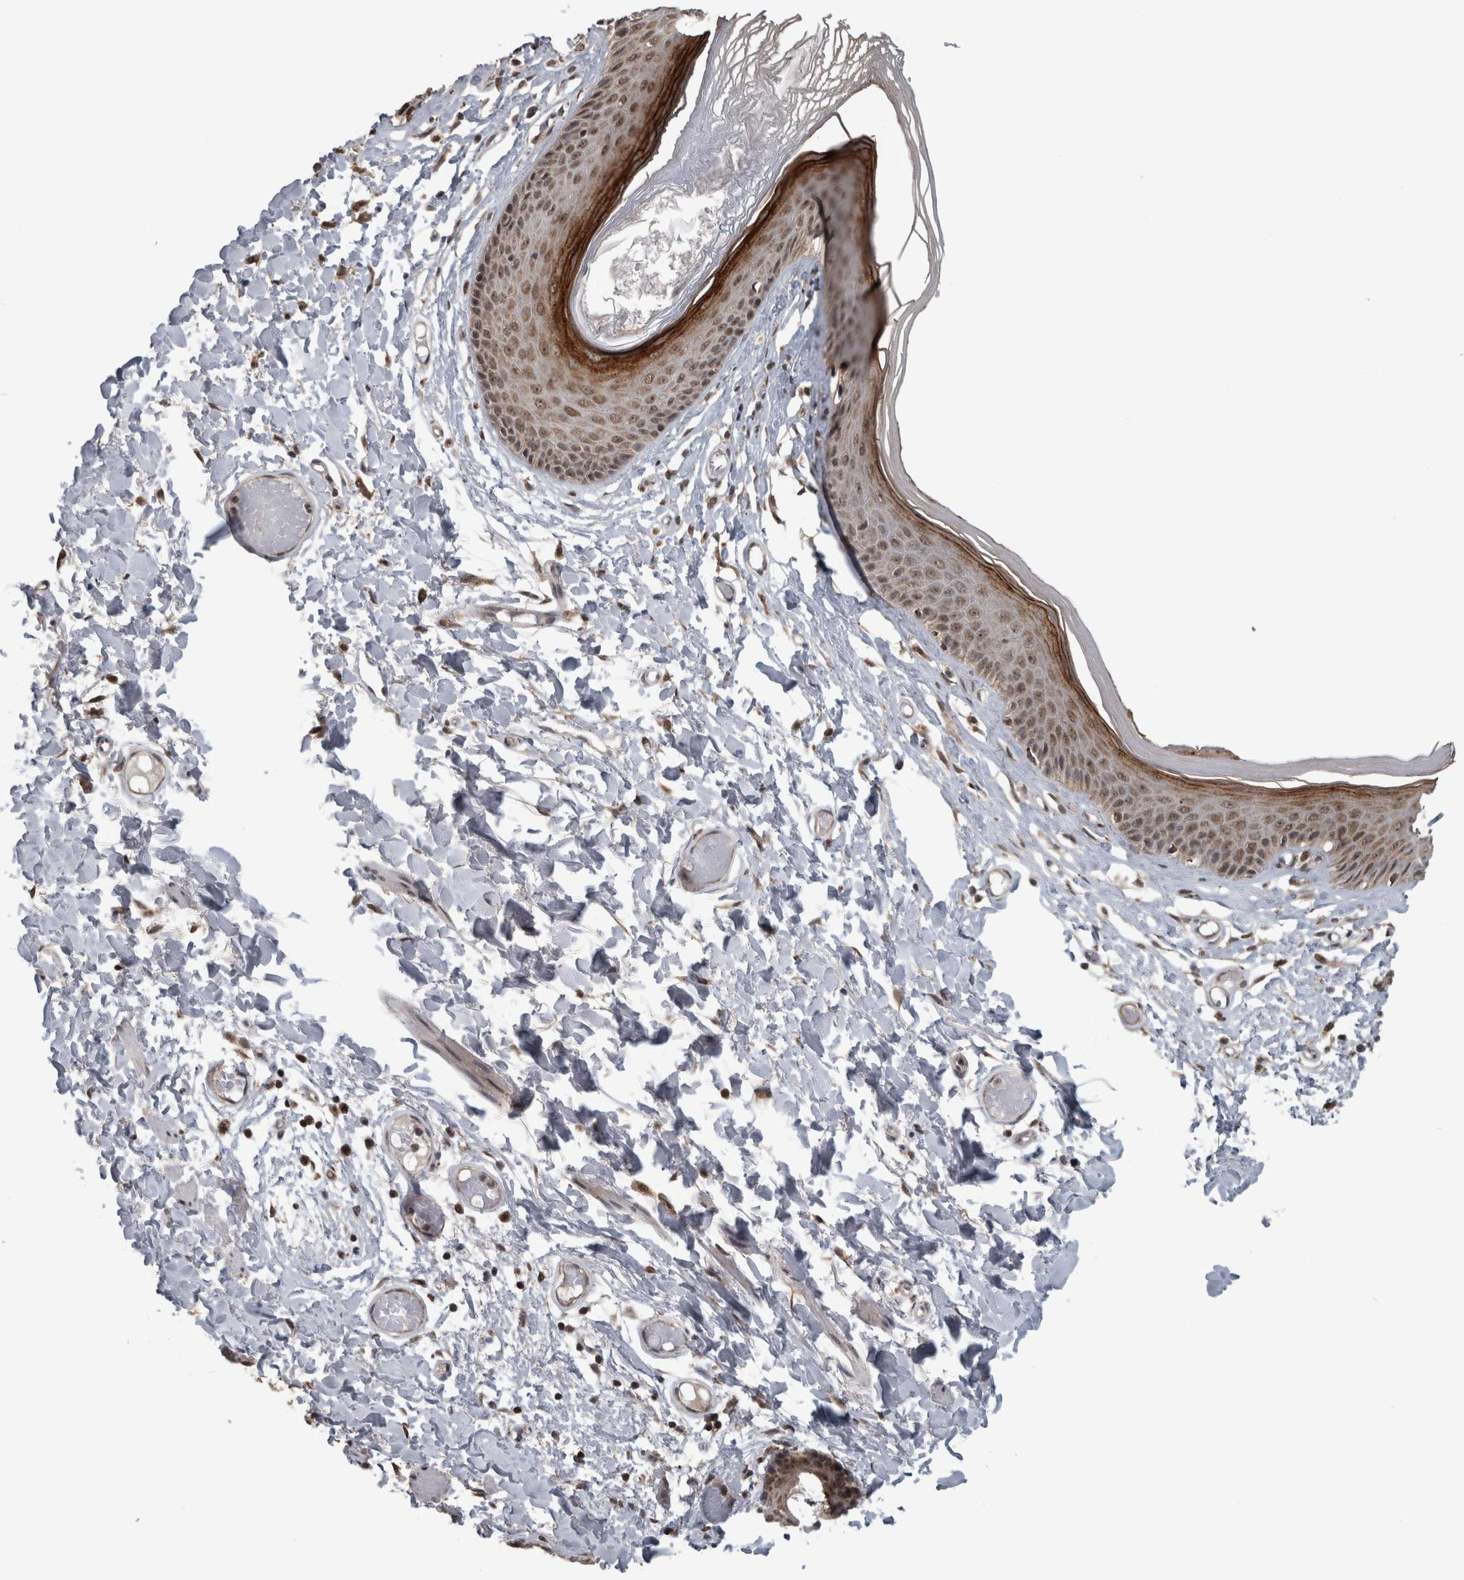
{"staining": {"intensity": "moderate", "quantity": "25%-75%", "location": "cytoplasmic/membranous,nuclear"}, "tissue": "skin", "cell_type": "Epidermal cells", "image_type": "normal", "snomed": [{"axis": "morphology", "description": "Normal tissue, NOS"}, {"axis": "topography", "description": "Vulva"}], "caption": "A brown stain highlights moderate cytoplasmic/membranous,nuclear staining of a protein in epidermal cells of benign skin.", "gene": "OR2K2", "patient": {"sex": "female", "age": 73}}